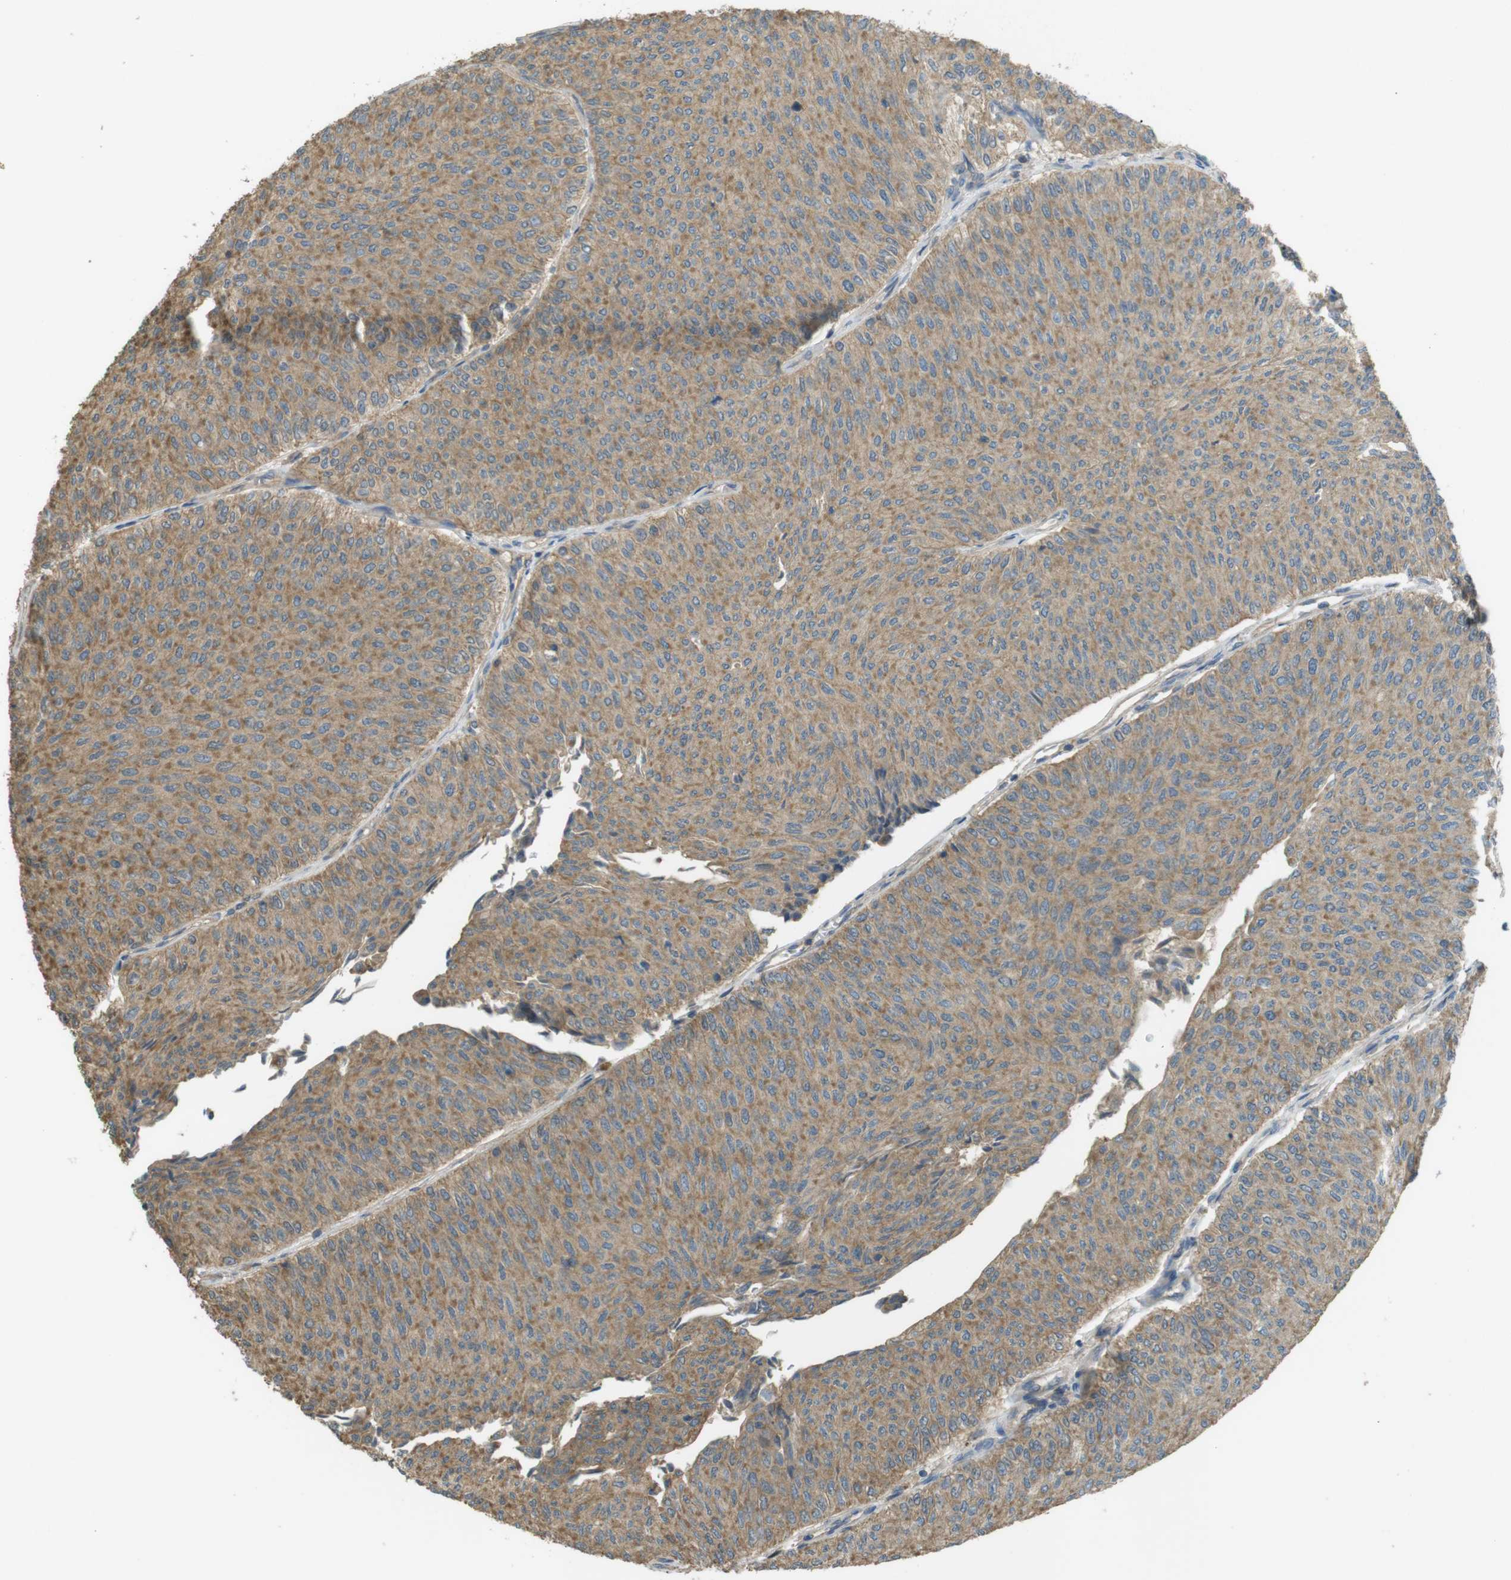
{"staining": {"intensity": "moderate", "quantity": ">75%", "location": "cytoplasmic/membranous"}, "tissue": "urothelial cancer", "cell_type": "Tumor cells", "image_type": "cancer", "snomed": [{"axis": "morphology", "description": "Urothelial carcinoma, Low grade"}, {"axis": "topography", "description": "Urinary bladder"}], "caption": "Human urothelial cancer stained with a protein marker reveals moderate staining in tumor cells.", "gene": "ZDHHC20", "patient": {"sex": "male", "age": 78}}